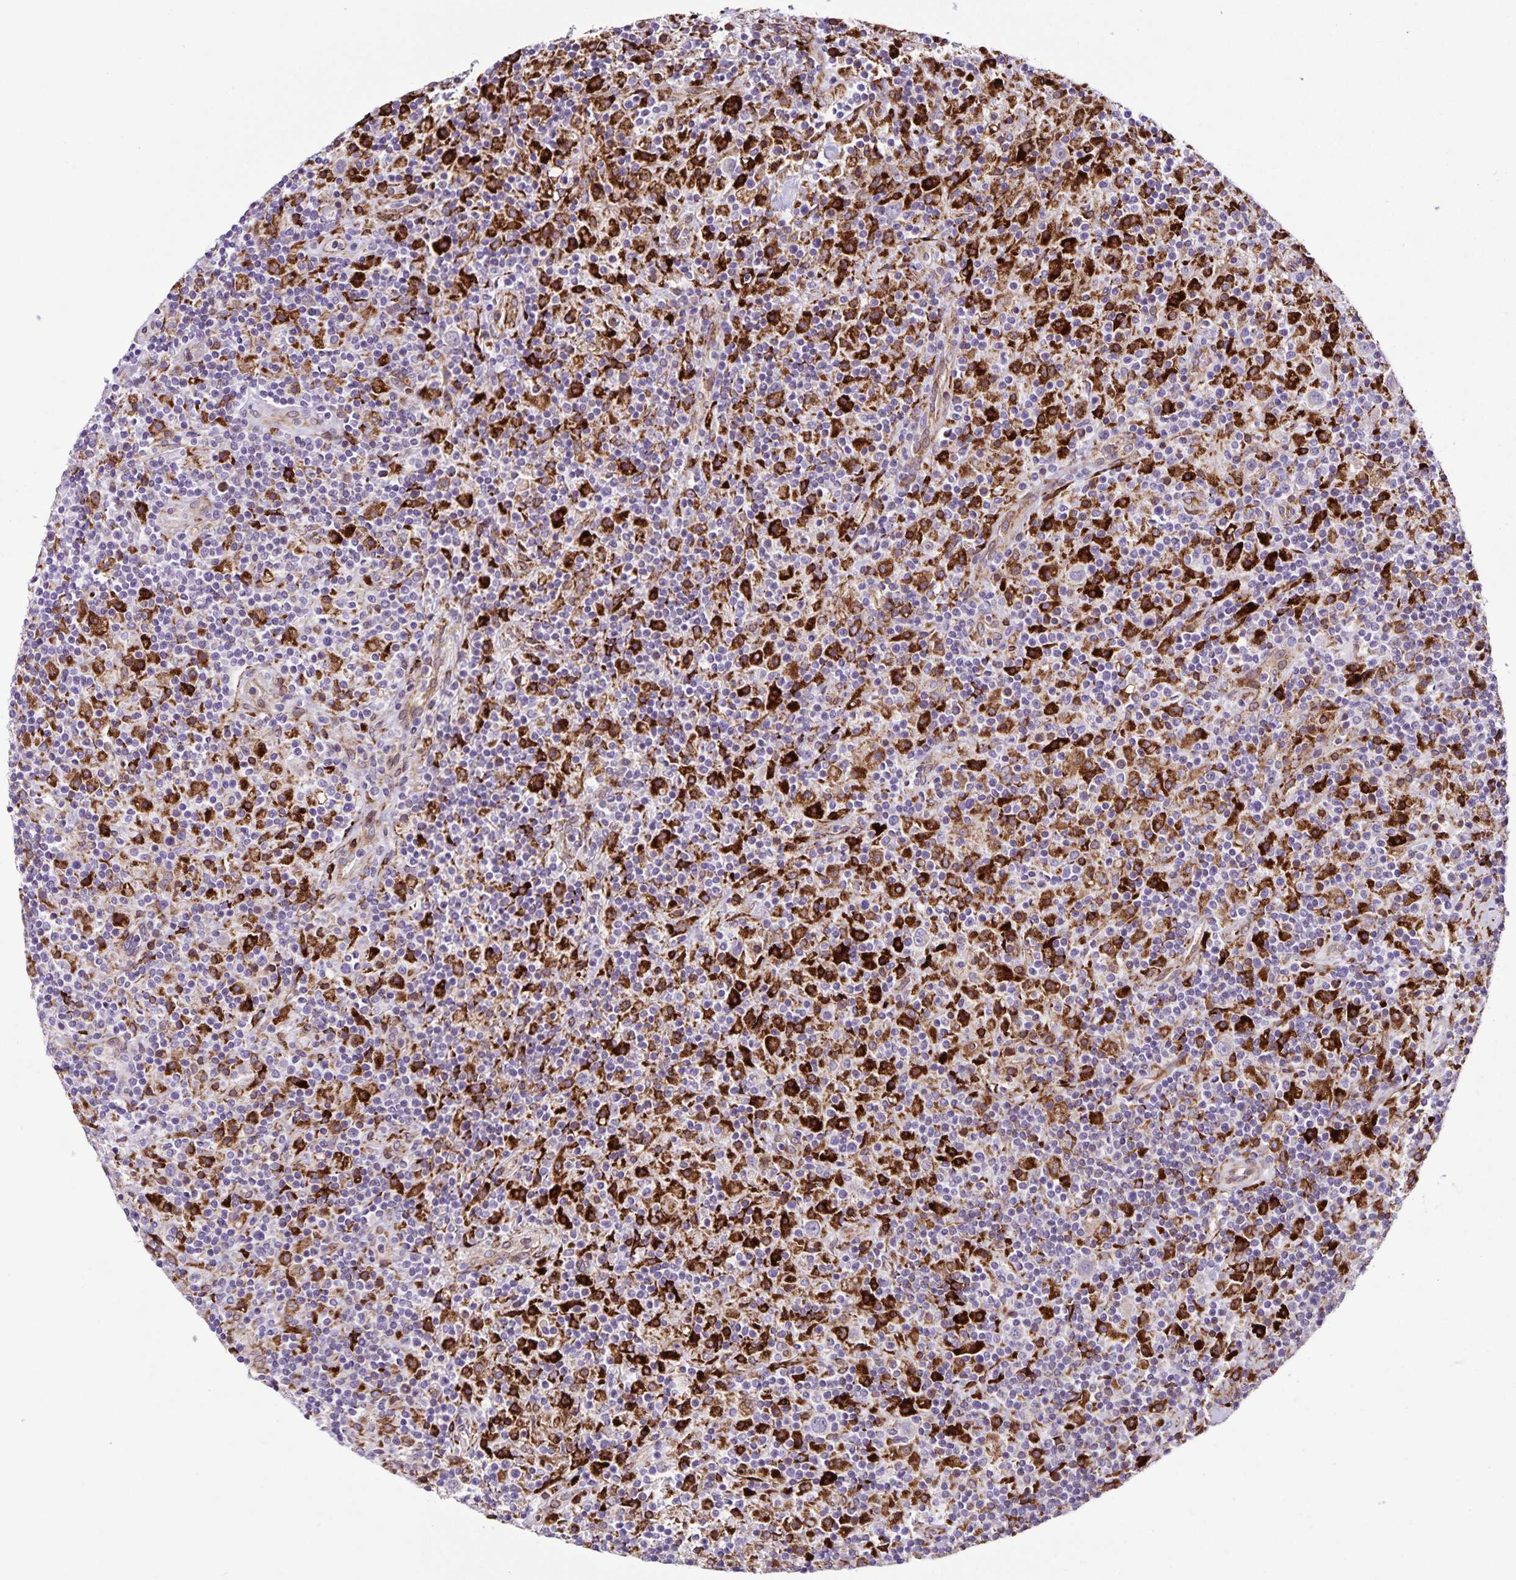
{"staining": {"intensity": "negative", "quantity": "none", "location": "none"}, "tissue": "lymphoma", "cell_type": "Tumor cells", "image_type": "cancer", "snomed": [{"axis": "morphology", "description": "Hodgkin's disease, NOS"}, {"axis": "topography", "description": "Lymph node"}], "caption": "Micrograph shows no protein staining in tumor cells of Hodgkin's disease tissue.", "gene": "OSBPL5", "patient": {"sex": "male", "age": 70}}